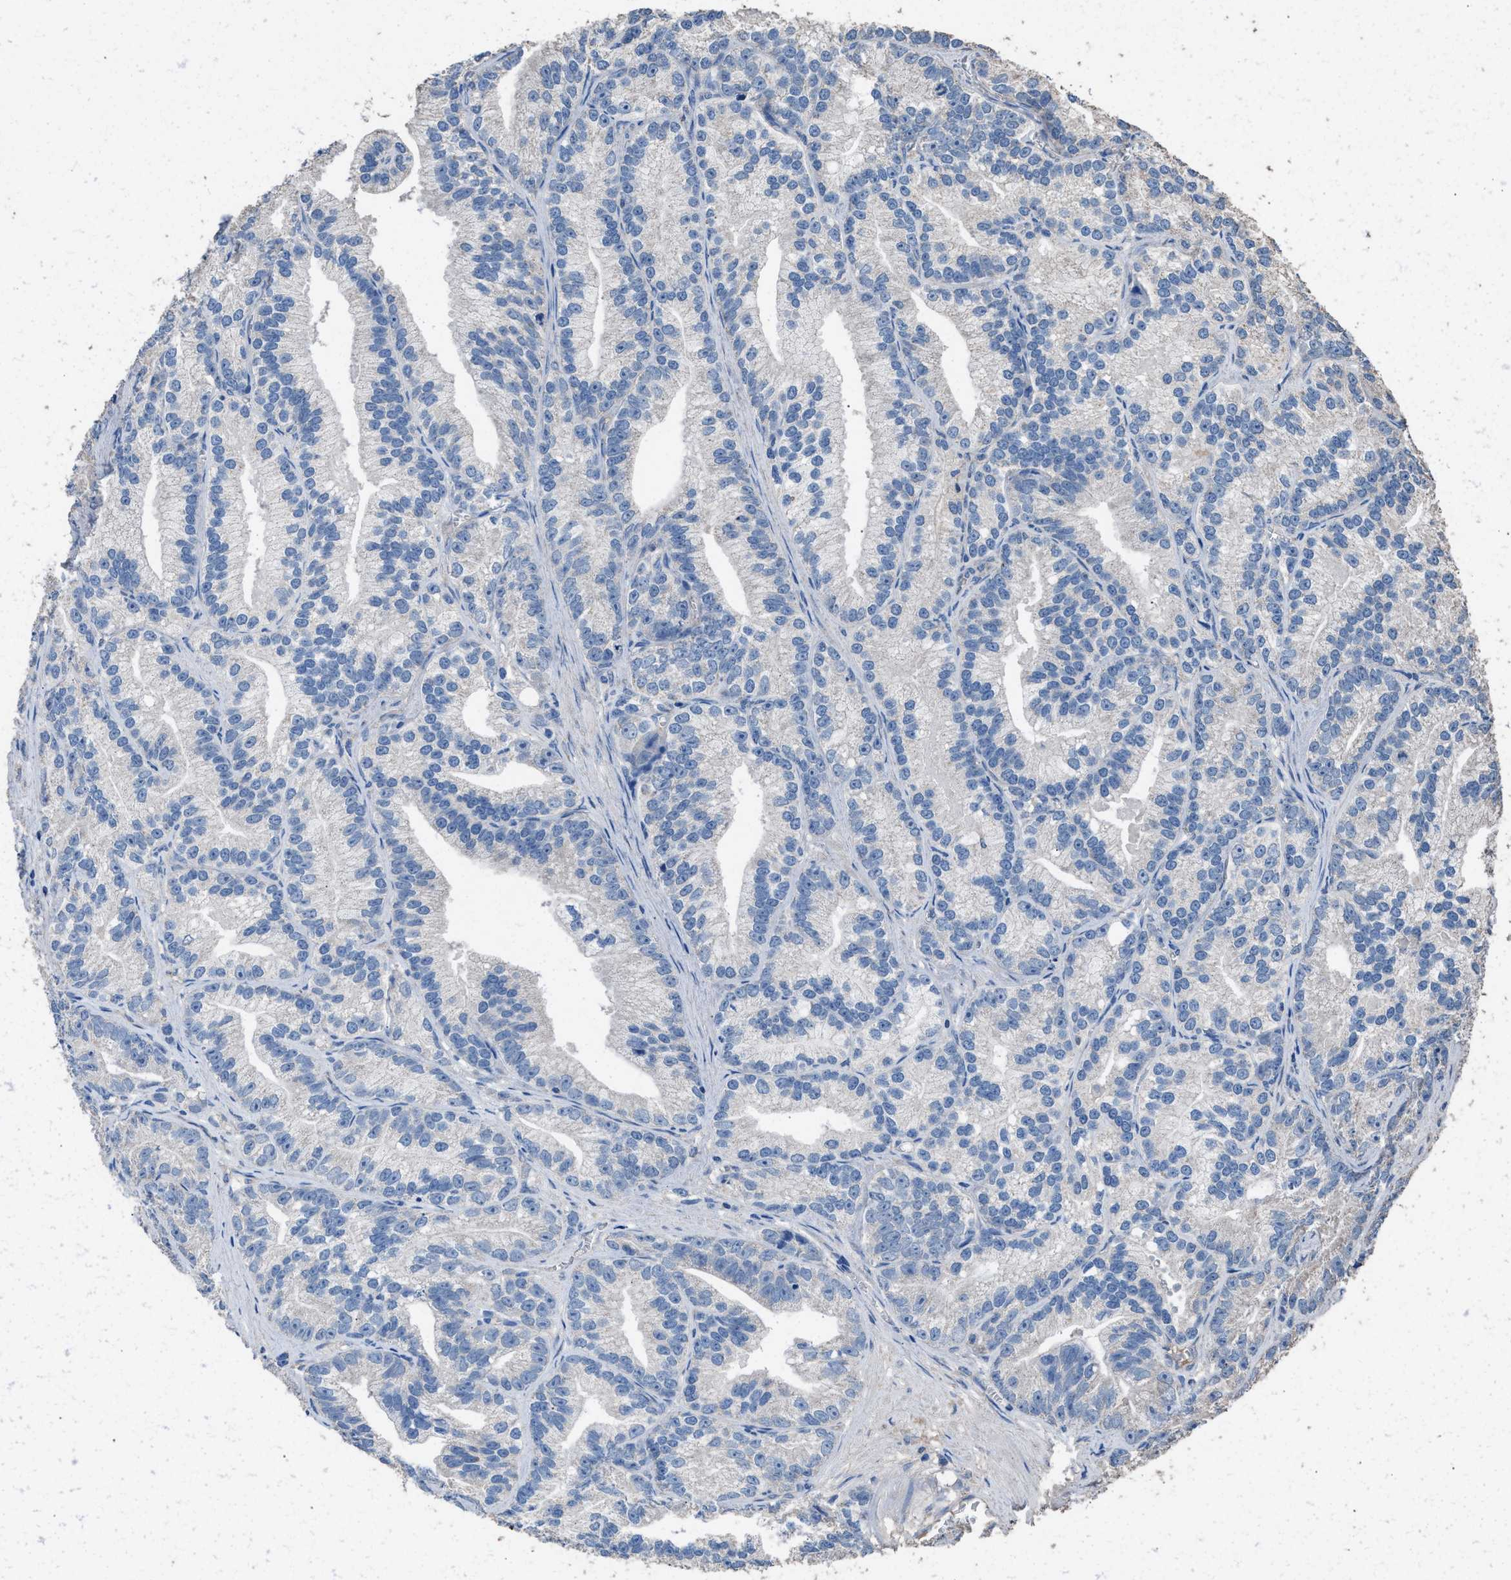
{"staining": {"intensity": "negative", "quantity": "none", "location": "none"}, "tissue": "prostate cancer", "cell_type": "Tumor cells", "image_type": "cancer", "snomed": [{"axis": "morphology", "description": "Adenocarcinoma, Low grade"}, {"axis": "topography", "description": "Prostate"}], "caption": "There is no significant staining in tumor cells of adenocarcinoma (low-grade) (prostate).", "gene": "ITSN1", "patient": {"sex": "male", "age": 89}}